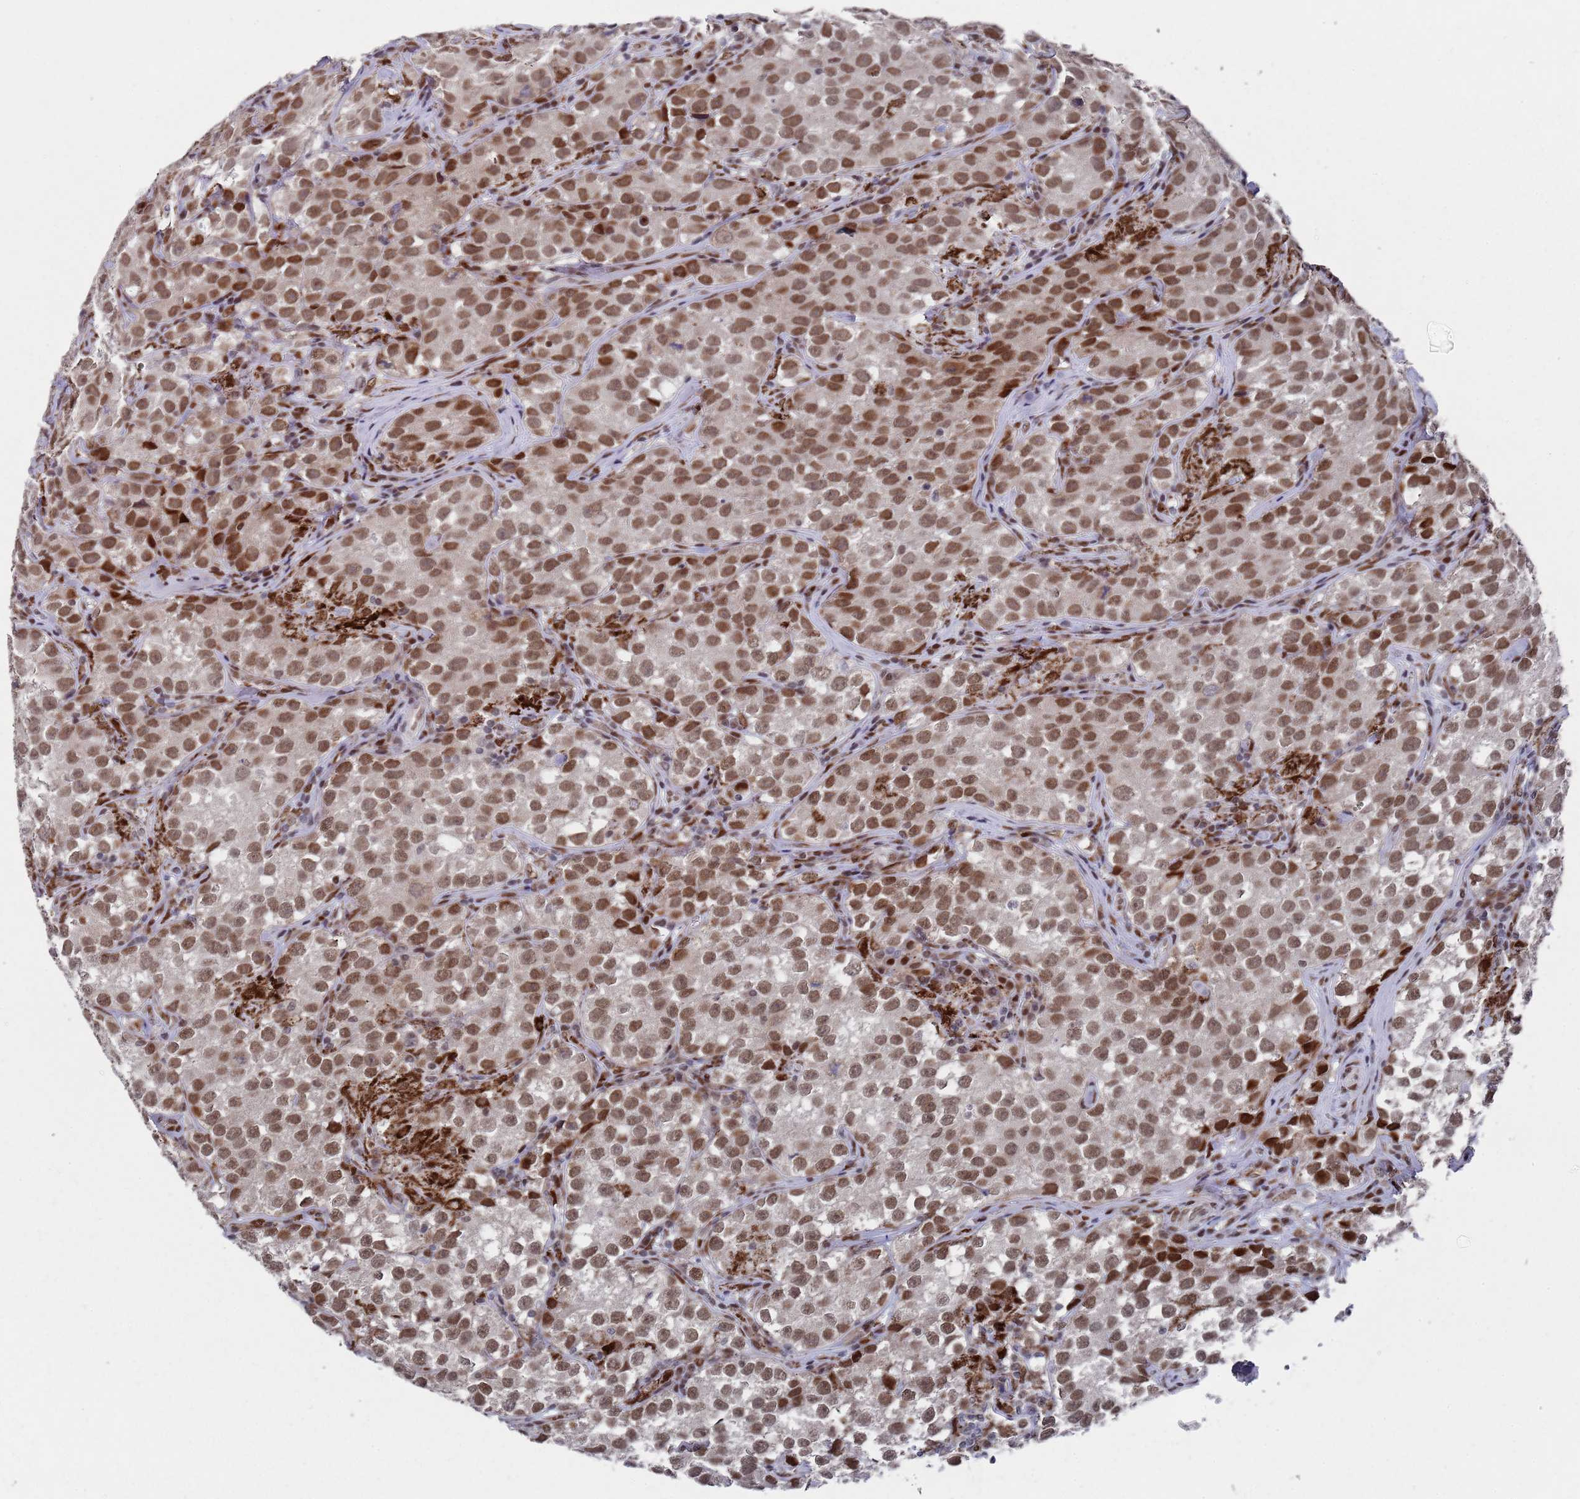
{"staining": {"intensity": "moderate", "quantity": ">75%", "location": "nuclear"}, "tissue": "testis cancer", "cell_type": "Tumor cells", "image_type": "cancer", "snomed": [{"axis": "morphology", "description": "Seminoma, NOS"}, {"axis": "morphology", "description": "Carcinoma, Embryonal, NOS"}, {"axis": "topography", "description": "Testis"}], "caption": "Moderate nuclear protein expression is appreciated in approximately >75% of tumor cells in testis embryonal carcinoma.", "gene": "COPS6", "patient": {"sex": "male", "age": 43}}